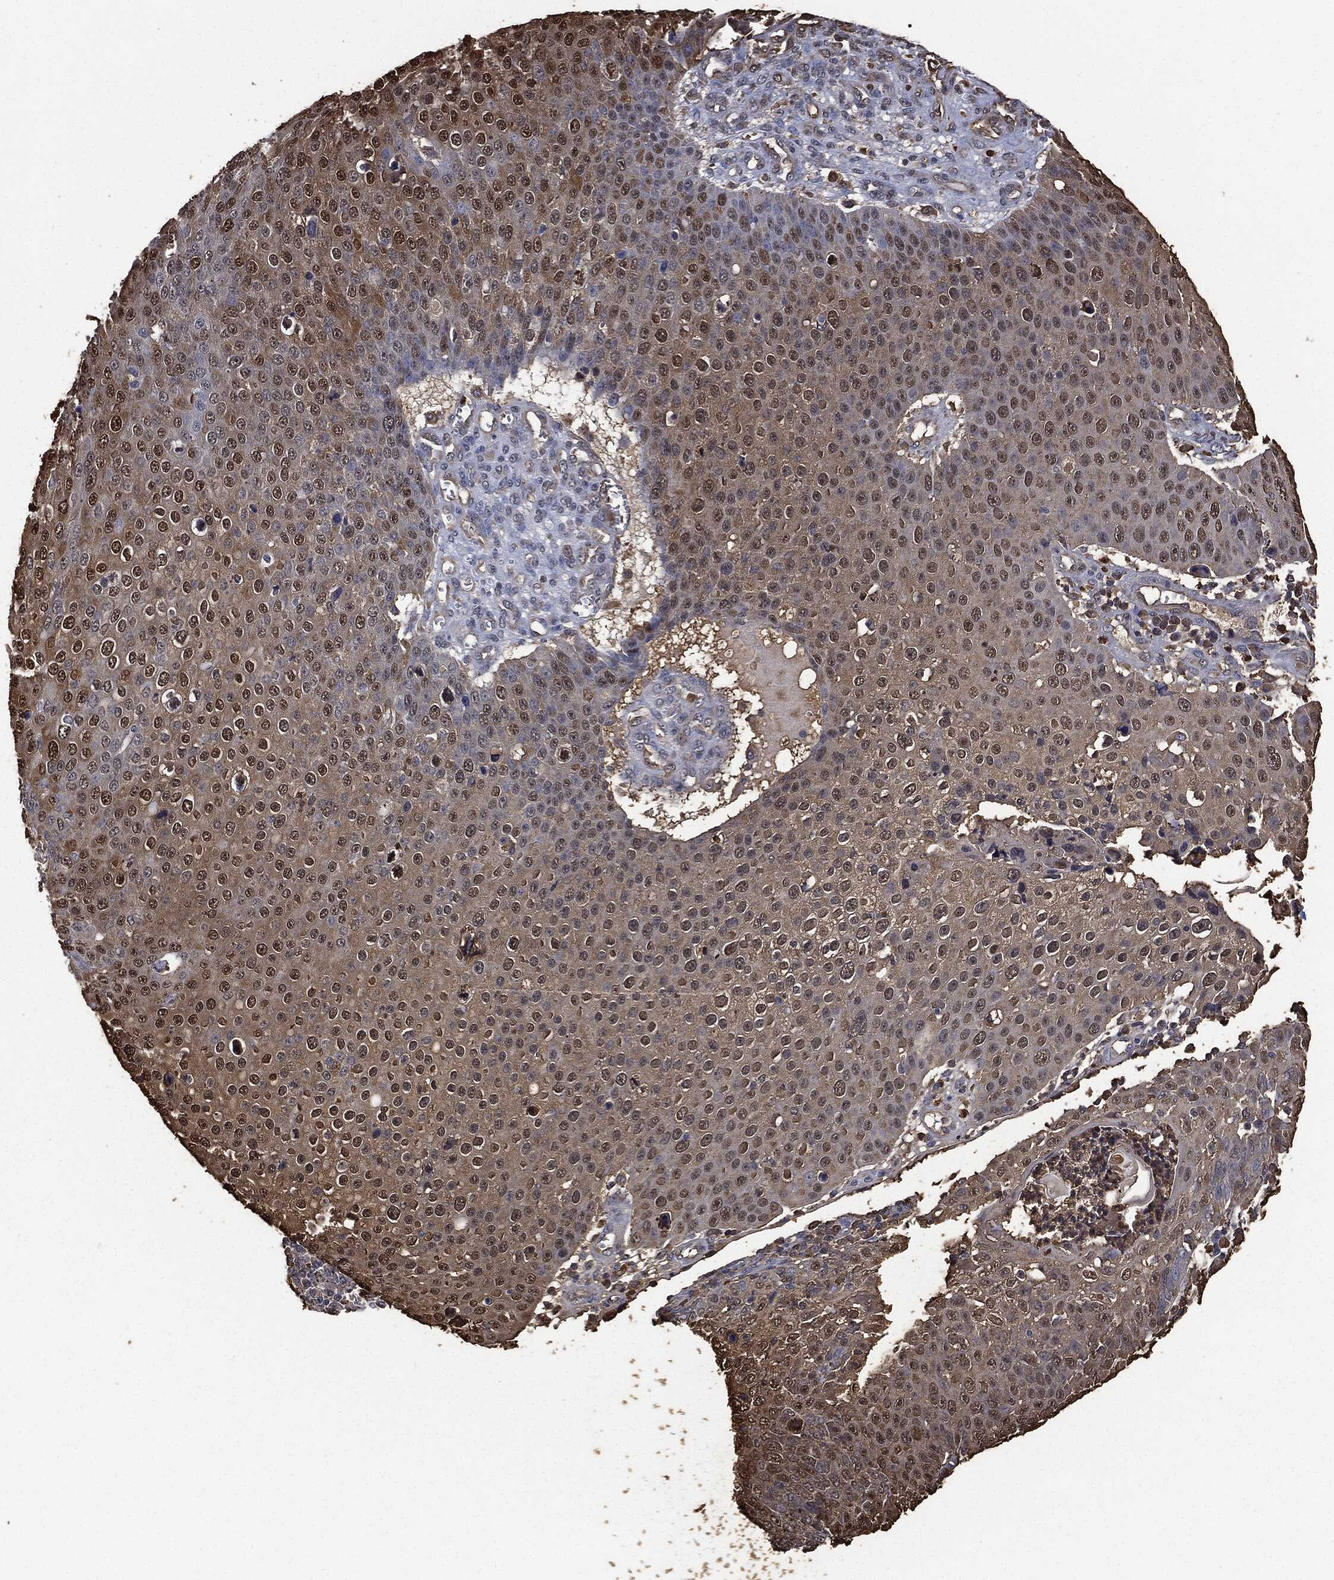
{"staining": {"intensity": "weak", "quantity": "25%-75%", "location": "cytoplasmic/membranous"}, "tissue": "skin cancer", "cell_type": "Tumor cells", "image_type": "cancer", "snomed": [{"axis": "morphology", "description": "Squamous cell carcinoma, NOS"}, {"axis": "topography", "description": "Skin"}], "caption": "Protein staining by IHC shows weak cytoplasmic/membranous expression in about 25%-75% of tumor cells in squamous cell carcinoma (skin).", "gene": "S100A9", "patient": {"sex": "male", "age": 71}}